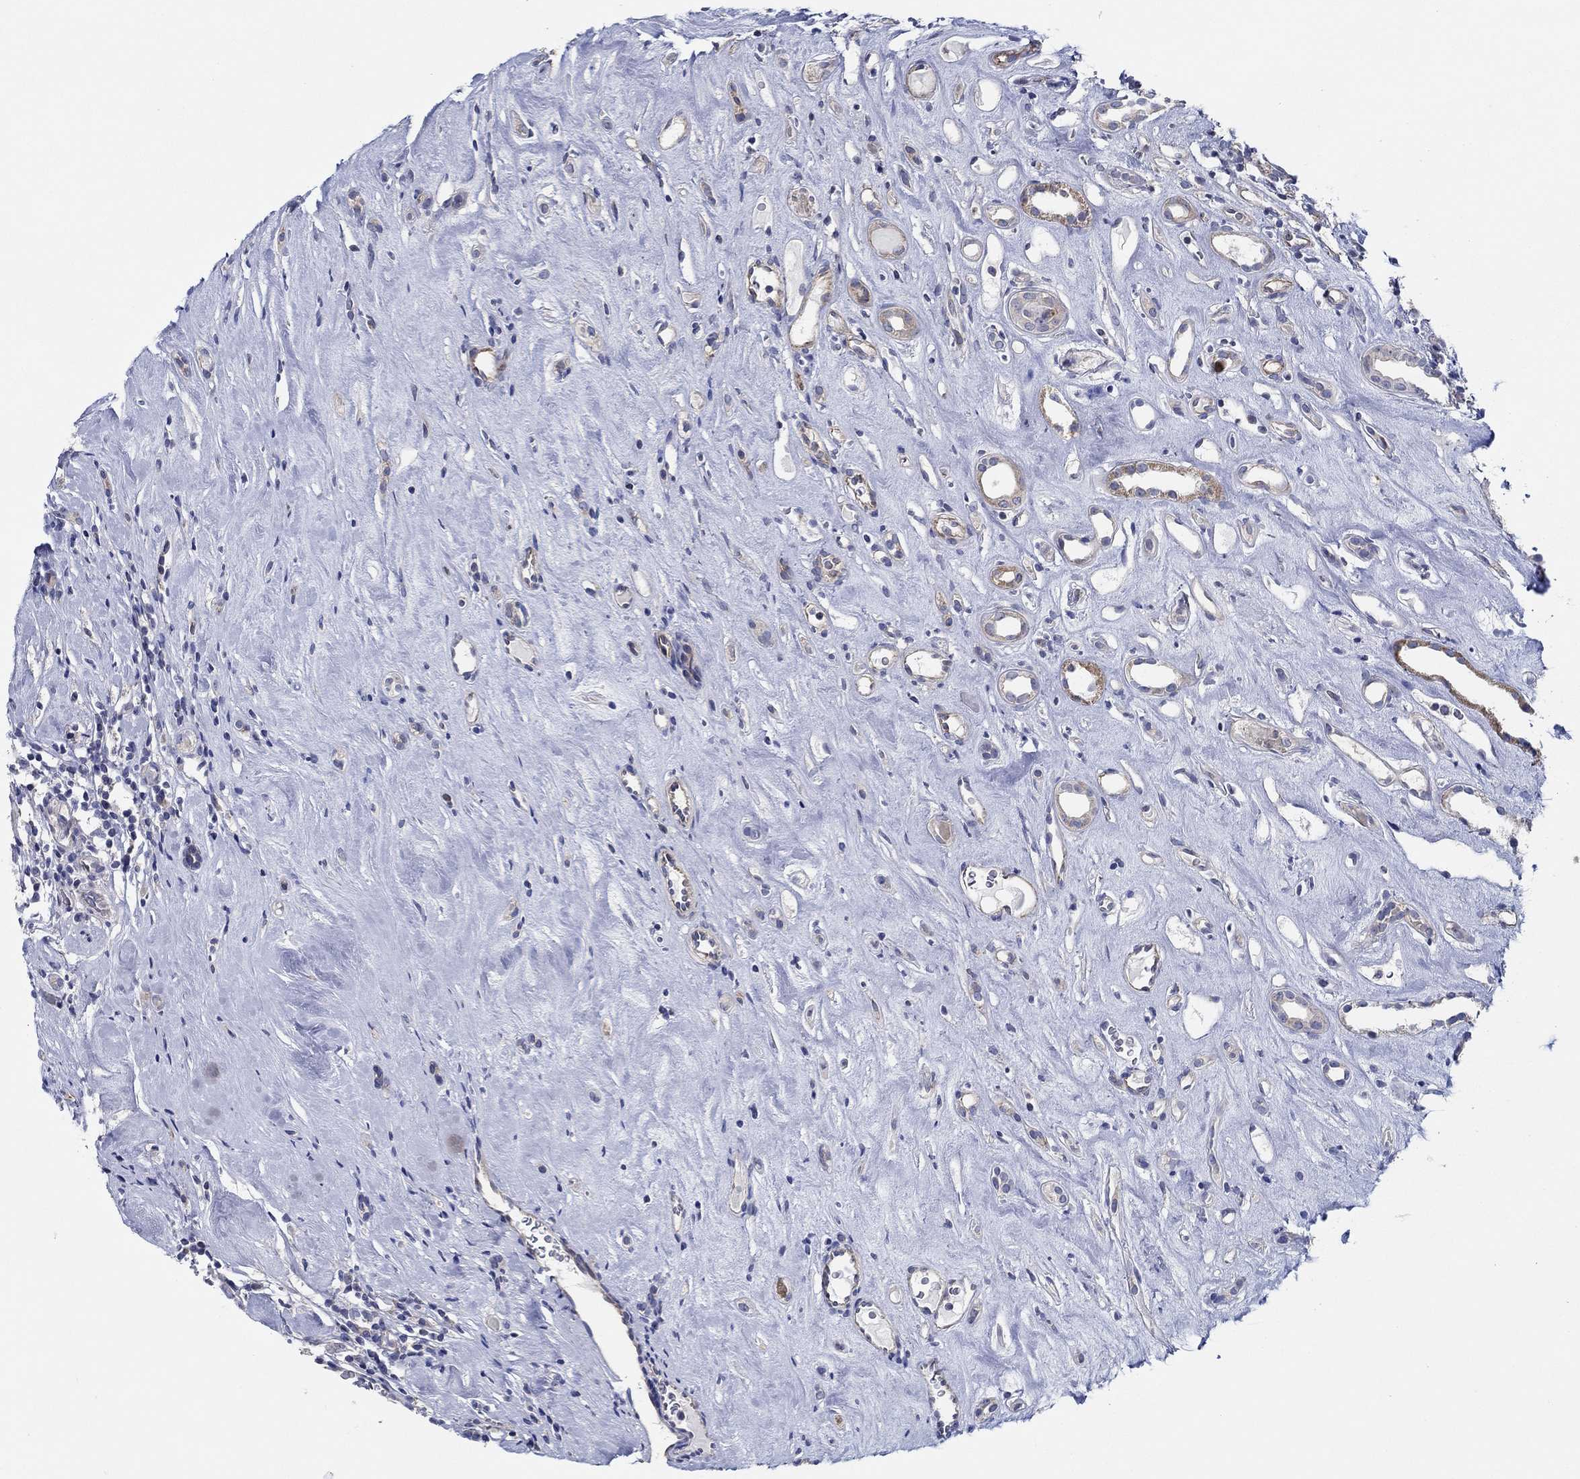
{"staining": {"intensity": "moderate", "quantity": "<25%", "location": "cytoplasmic/membranous"}, "tissue": "renal cancer", "cell_type": "Tumor cells", "image_type": "cancer", "snomed": [{"axis": "morphology", "description": "Adenocarcinoma, NOS"}, {"axis": "topography", "description": "Kidney"}], "caption": "Brown immunohistochemical staining in human renal adenocarcinoma reveals moderate cytoplasmic/membranous expression in approximately <25% of tumor cells. Using DAB (brown) and hematoxylin (blue) stains, captured at high magnification using brightfield microscopy.", "gene": "CFAP61", "patient": {"sex": "female", "age": 89}}